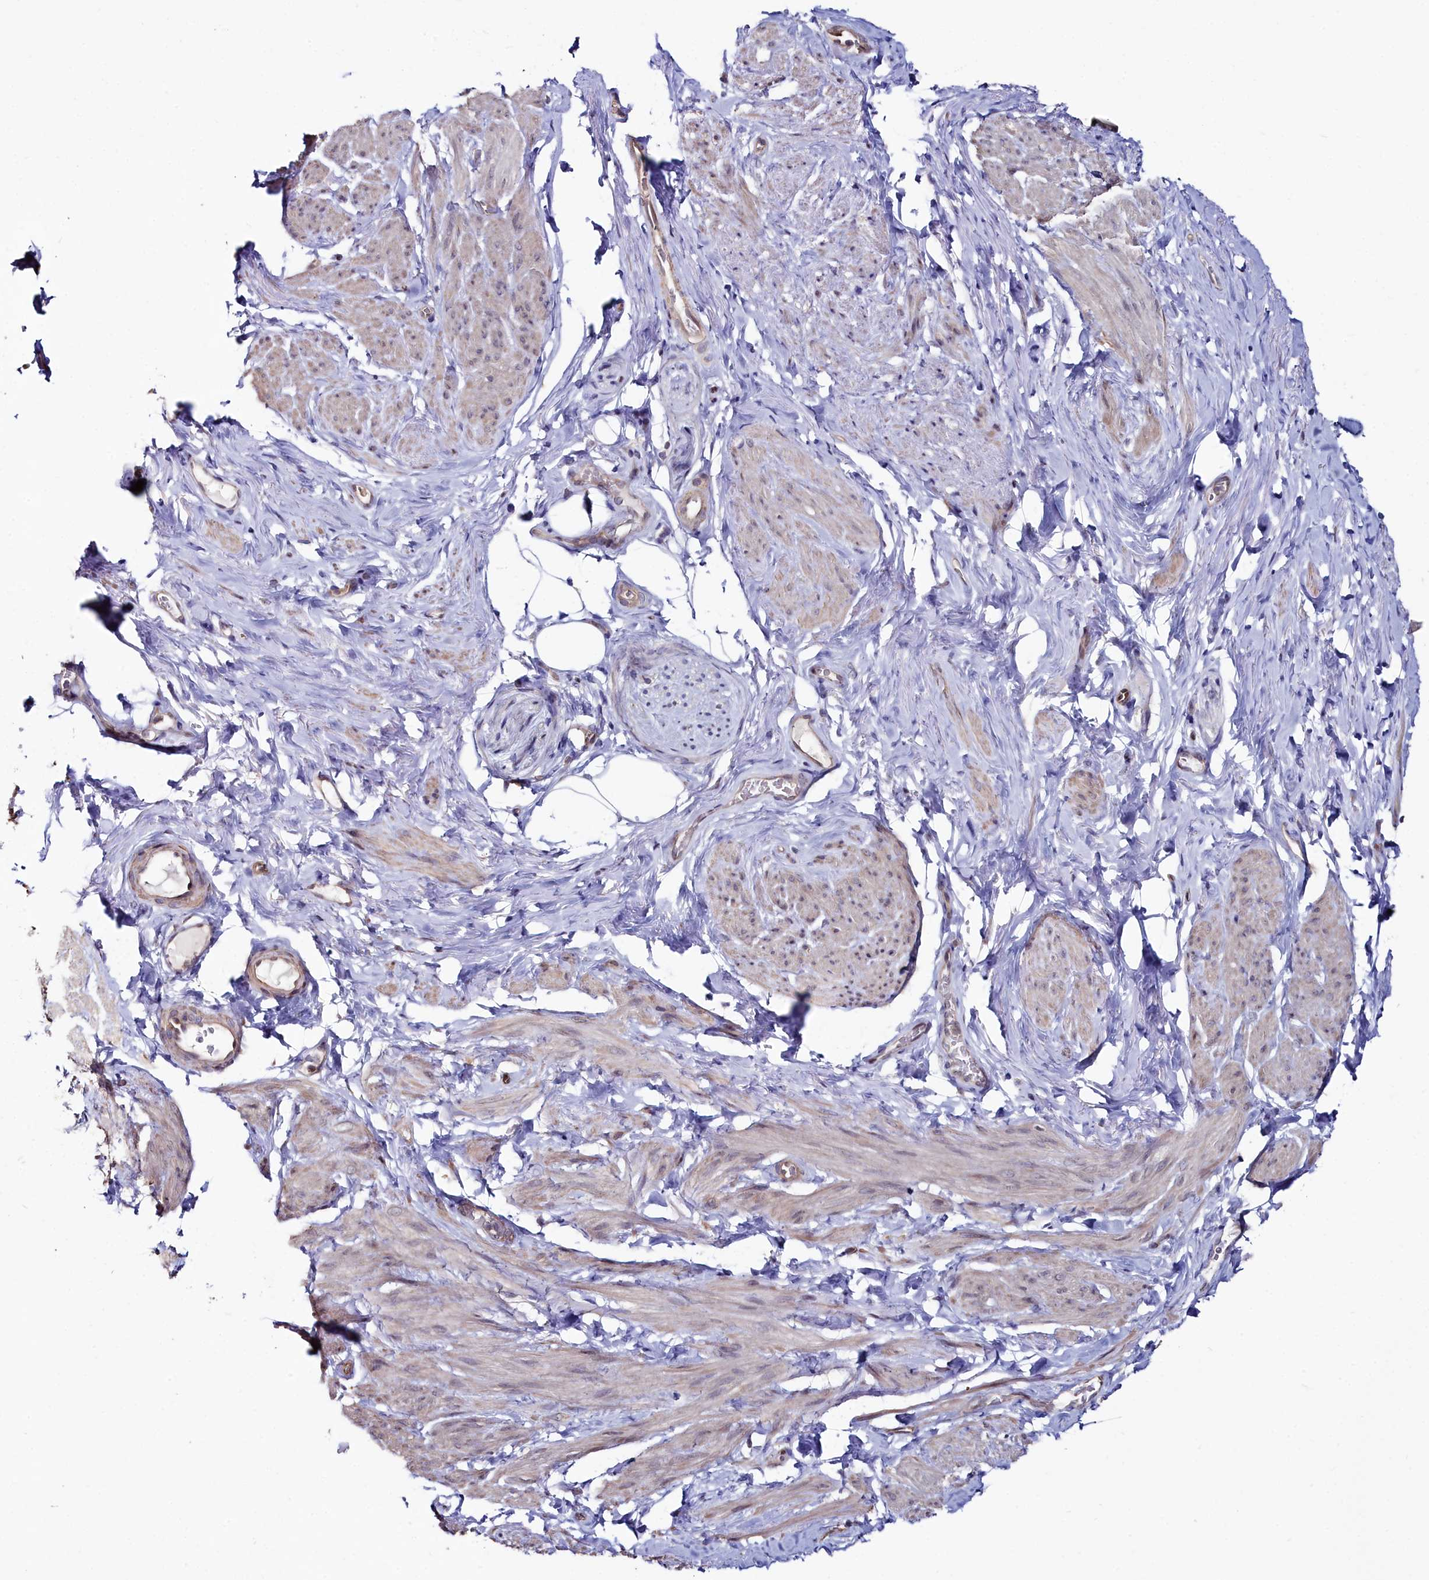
{"staining": {"intensity": "weak", "quantity": "<25%", "location": "cytoplasmic/membranous"}, "tissue": "smooth muscle", "cell_type": "Smooth muscle cells", "image_type": "normal", "snomed": [{"axis": "morphology", "description": "Normal tissue, NOS"}, {"axis": "topography", "description": "Smooth muscle"}, {"axis": "topography", "description": "Peripheral nerve tissue"}], "caption": "Immunohistochemical staining of unremarkable human smooth muscle reveals no significant staining in smooth muscle cells.", "gene": "C4orf19", "patient": {"sex": "male", "age": 69}}